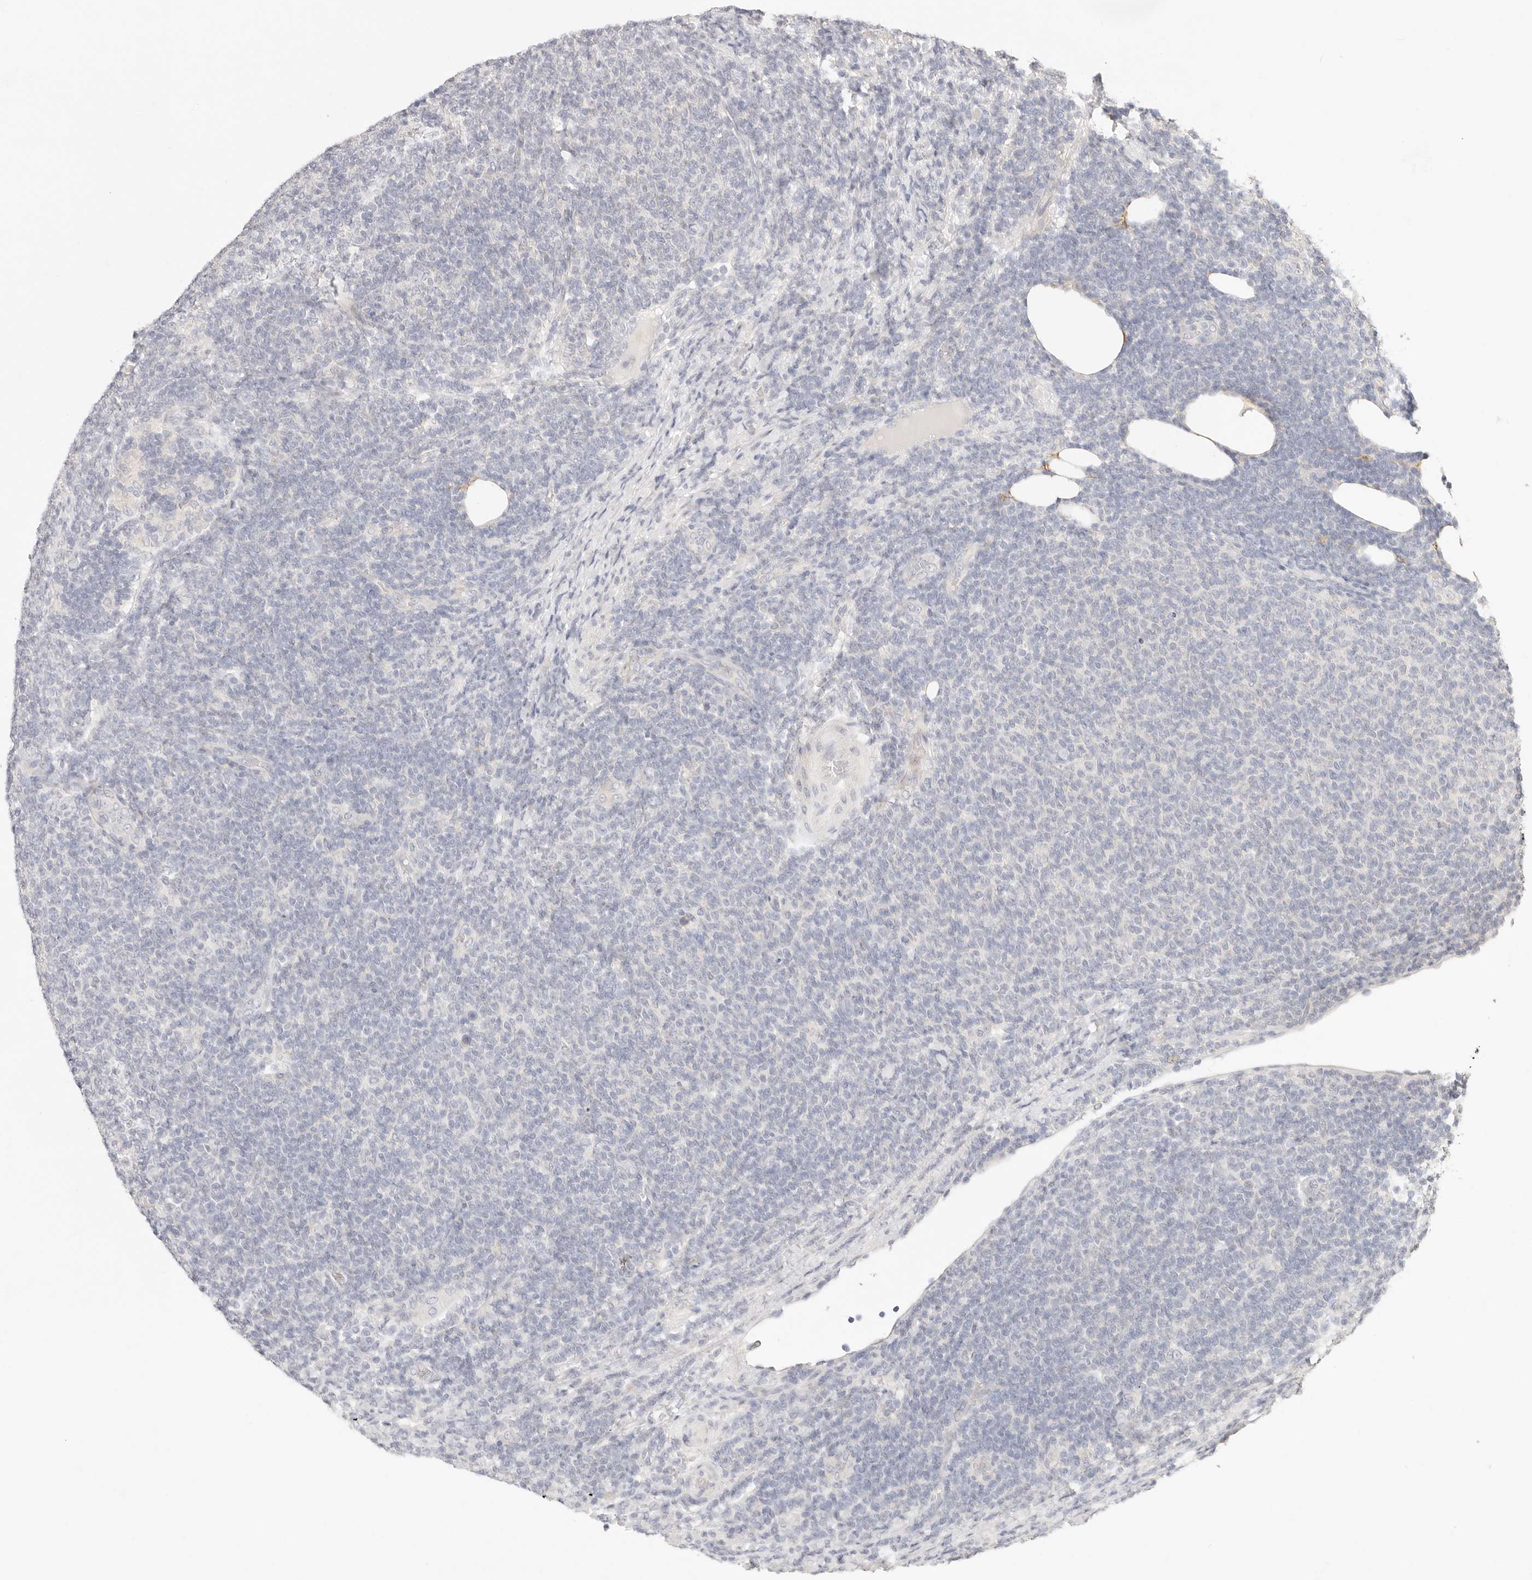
{"staining": {"intensity": "negative", "quantity": "none", "location": "none"}, "tissue": "lymphoma", "cell_type": "Tumor cells", "image_type": "cancer", "snomed": [{"axis": "morphology", "description": "Malignant lymphoma, non-Hodgkin's type, Low grade"}, {"axis": "topography", "description": "Lymph node"}], "caption": "Tumor cells show no significant protein positivity in malignant lymphoma, non-Hodgkin's type (low-grade).", "gene": "GPR156", "patient": {"sex": "male", "age": 66}}